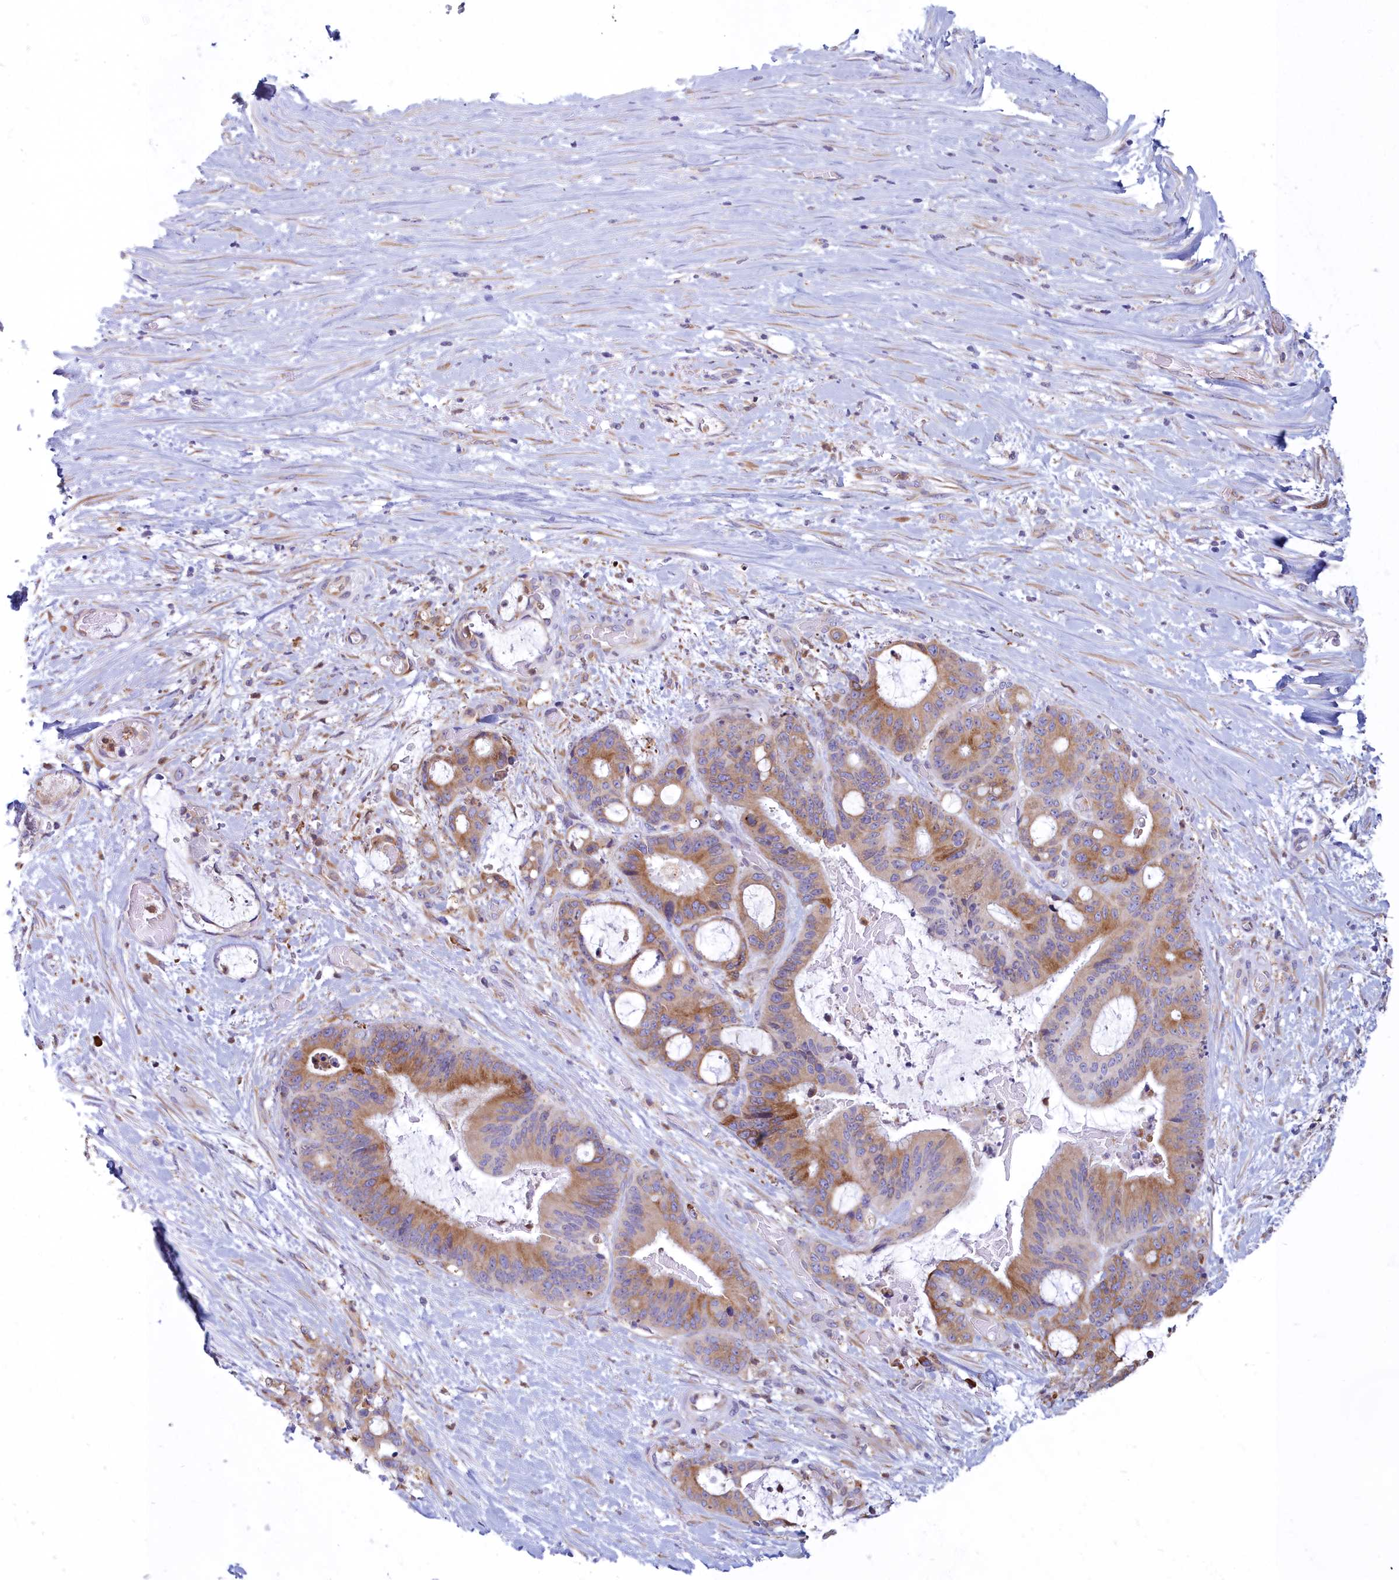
{"staining": {"intensity": "moderate", "quantity": ">75%", "location": "cytoplasmic/membranous"}, "tissue": "liver cancer", "cell_type": "Tumor cells", "image_type": "cancer", "snomed": [{"axis": "morphology", "description": "Normal tissue, NOS"}, {"axis": "morphology", "description": "Cholangiocarcinoma"}, {"axis": "topography", "description": "Liver"}, {"axis": "topography", "description": "Peripheral nerve tissue"}], "caption": "DAB (3,3'-diaminobenzidine) immunohistochemical staining of human liver cancer (cholangiocarcinoma) reveals moderate cytoplasmic/membranous protein expression in approximately >75% of tumor cells.", "gene": "HM13", "patient": {"sex": "female", "age": 73}}